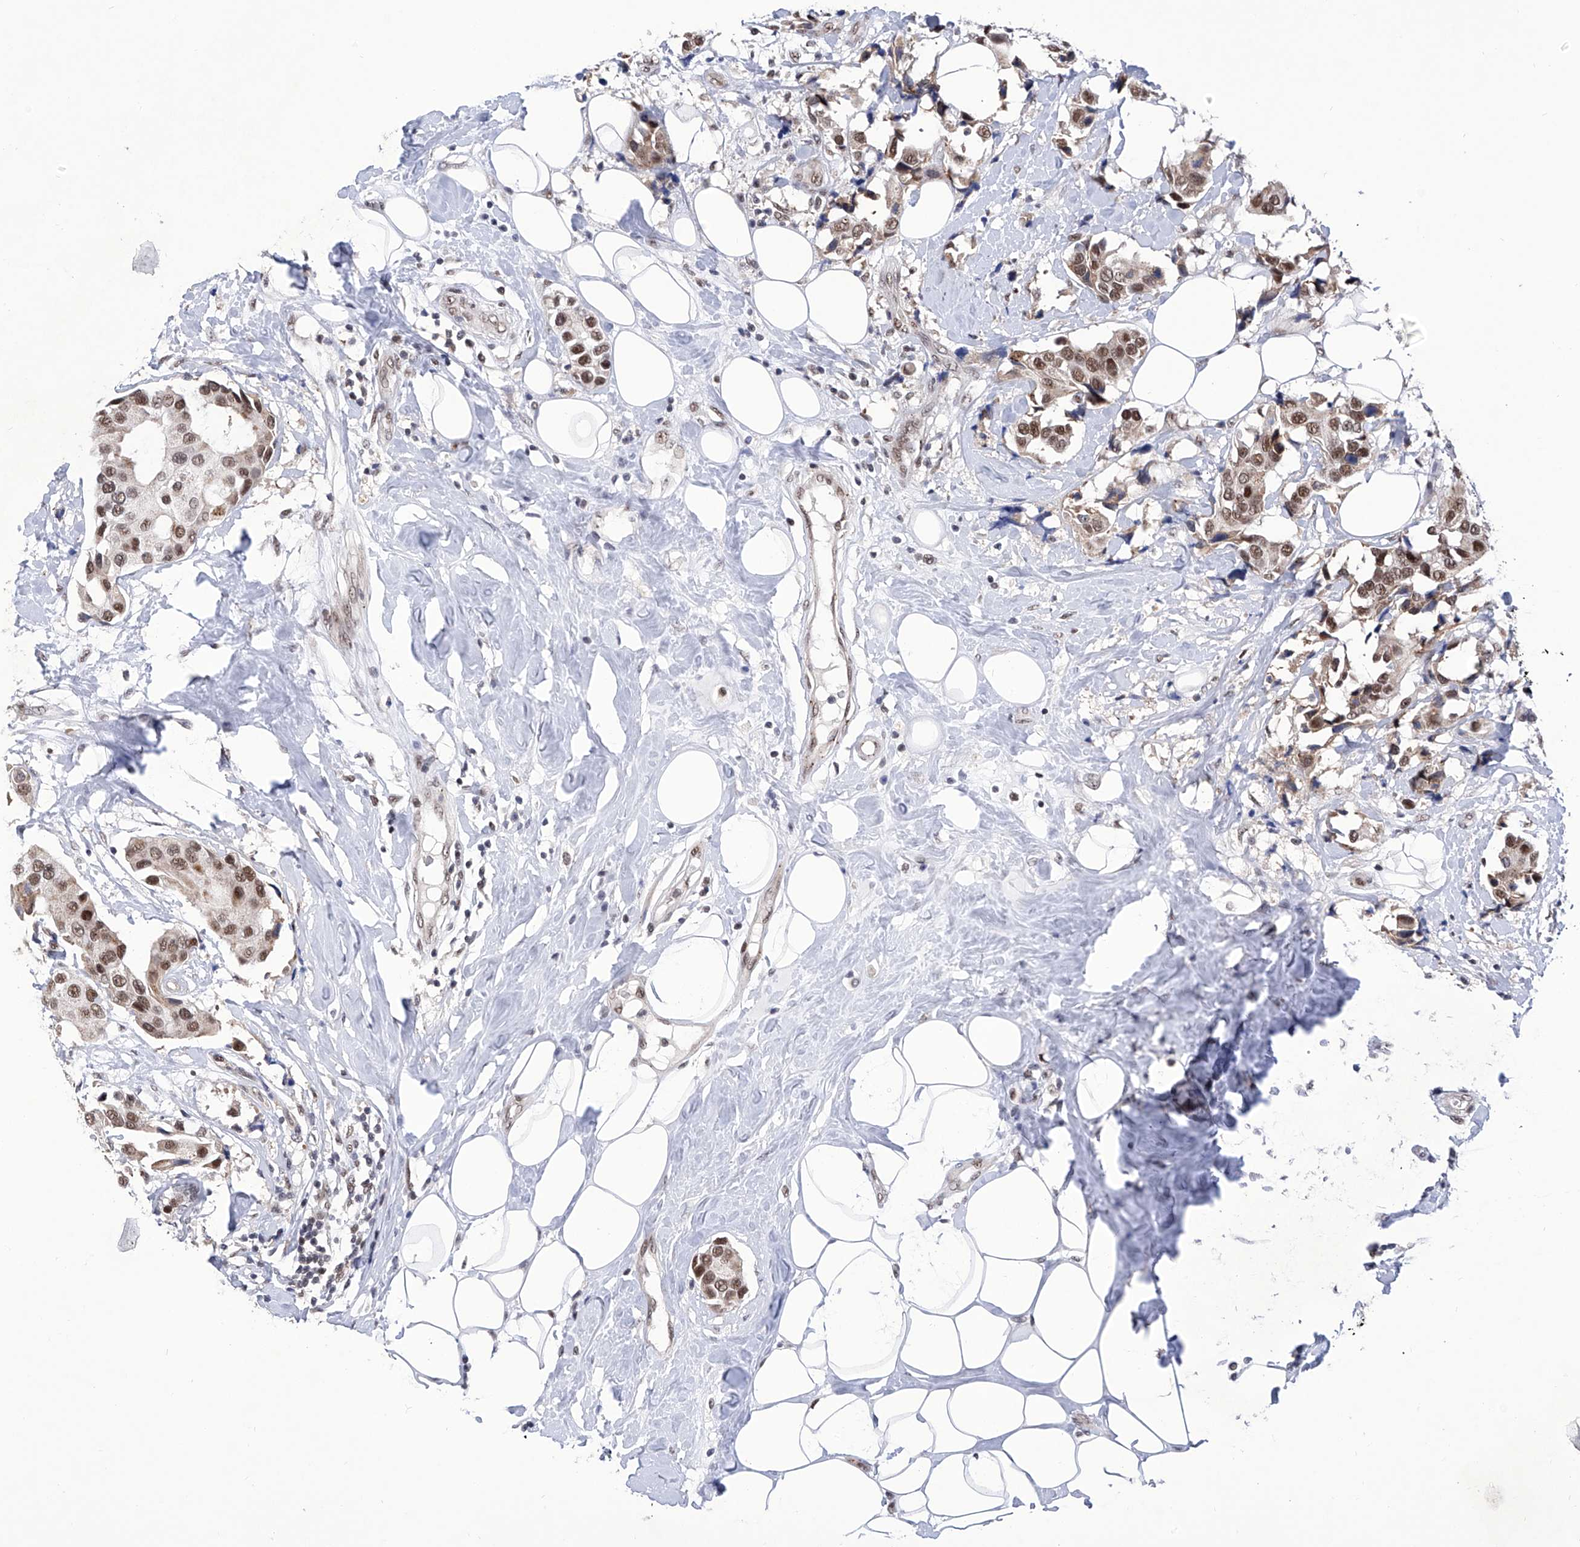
{"staining": {"intensity": "moderate", "quantity": ">75%", "location": "nuclear"}, "tissue": "breast cancer", "cell_type": "Tumor cells", "image_type": "cancer", "snomed": [{"axis": "morphology", "description": "Normal tissue, NOS"}, {"axis": "morphology", "description": "Duct carcinoma"}, {"axis": "topography", "description": "Breast"}], "caption": "Immunohistochemistry (IHC) photomicrograph of neoplastic tissue: human breast cancer stained using IHC reveals medium levels of moderate protein expression localized specifically in the nuclear of tumor cells, appearing as a nuclear brown color.", "gene": "RAD54L", "patient": {"sex": "female", "age": 39}}